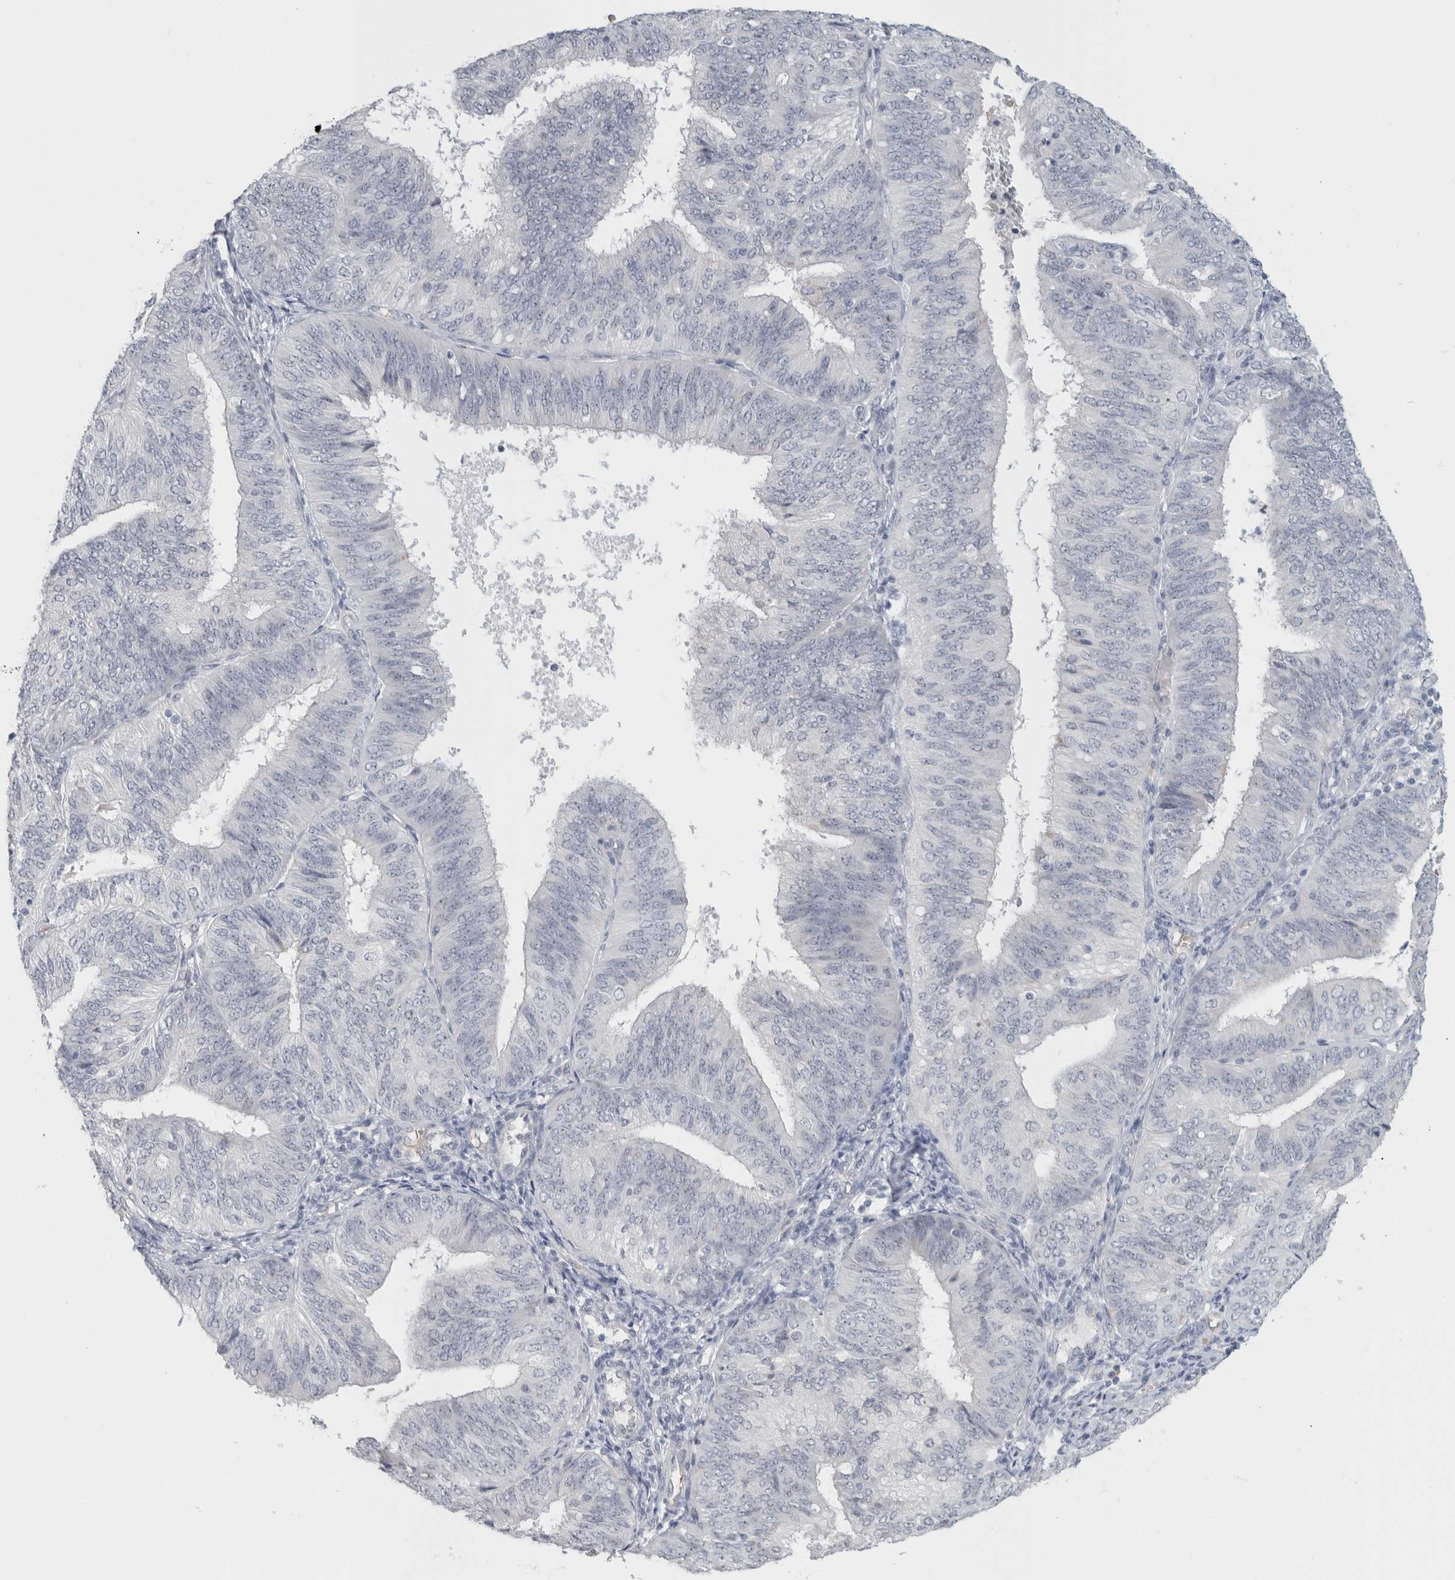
{"staining": {"intensity": "negative", "quantity": "none", "location": "none"}, "tissue": "endometrial cancer", "cell_type": "Tumor cells", "image_type": "cancer", "snomed": [{"axis": "morphology", "description": "Adenocarcinoma, NOS"}, {"axis": "topography", "description": "Endometrium"}], "caption": "IHC of endometrial adenocarcinoma shows no positivity in tumor cells.", "gene": "FMR1NB", "patient": {"sex": "female", "age": 58}}